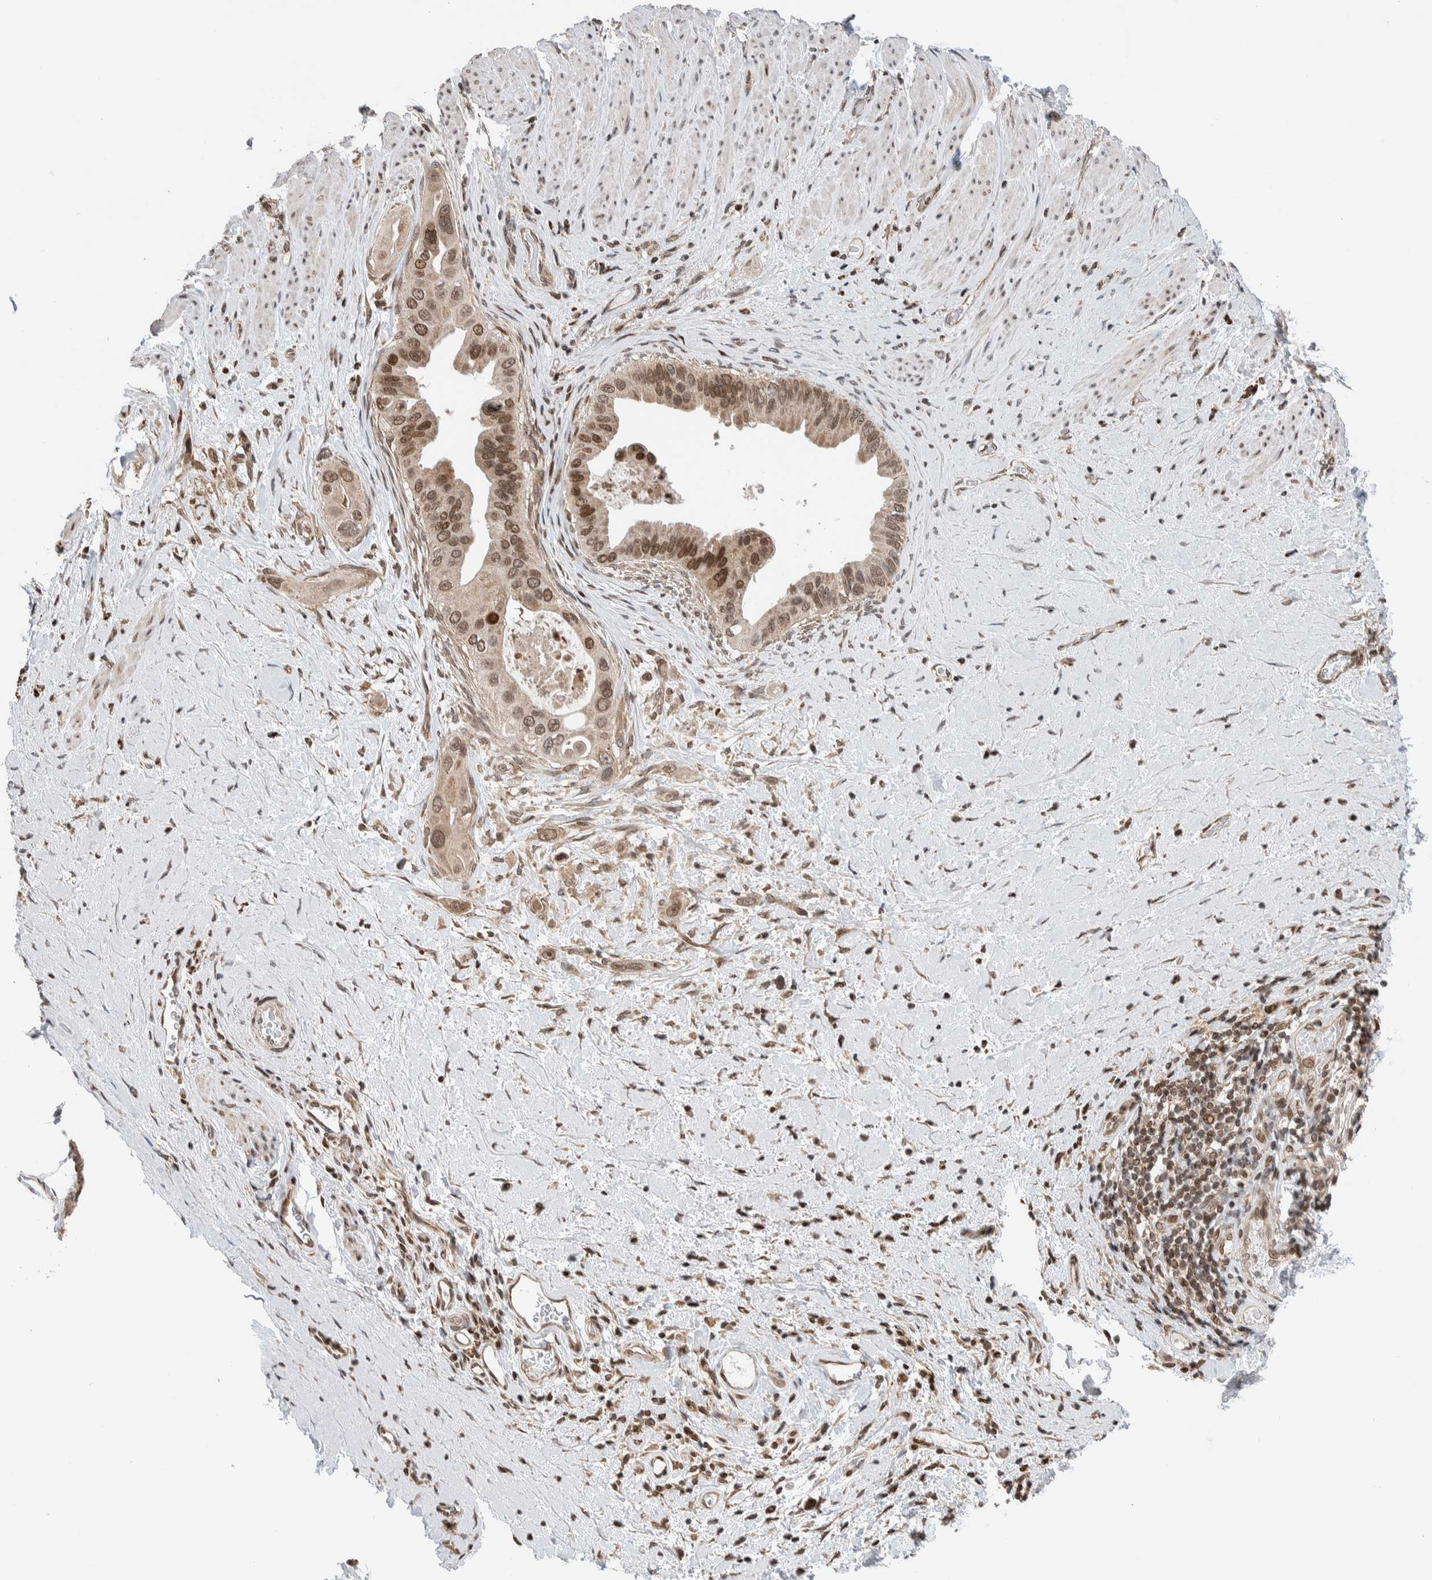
{"staining": {"intensity": "moderate", "quantity": ">75%", "location": "nuclear"}, "tissue": "pancreatic cancer", "cell_type": "Tumor cells", "image_type": "cancer", "snomed": [{"axis": "morphology", "description": "Adenocarcinoma, NOS"}, {"axis": "topography", "description": "Pancreas"}], "caption": "Immunohistochemical staining of adenocarcinoma (pancreatic) reveals medium levels of moderate nuclear protein expression in about >75% of tumor cells.", "gene": "NPLOC4", "patient": {"sex": "female", "age": 56}}